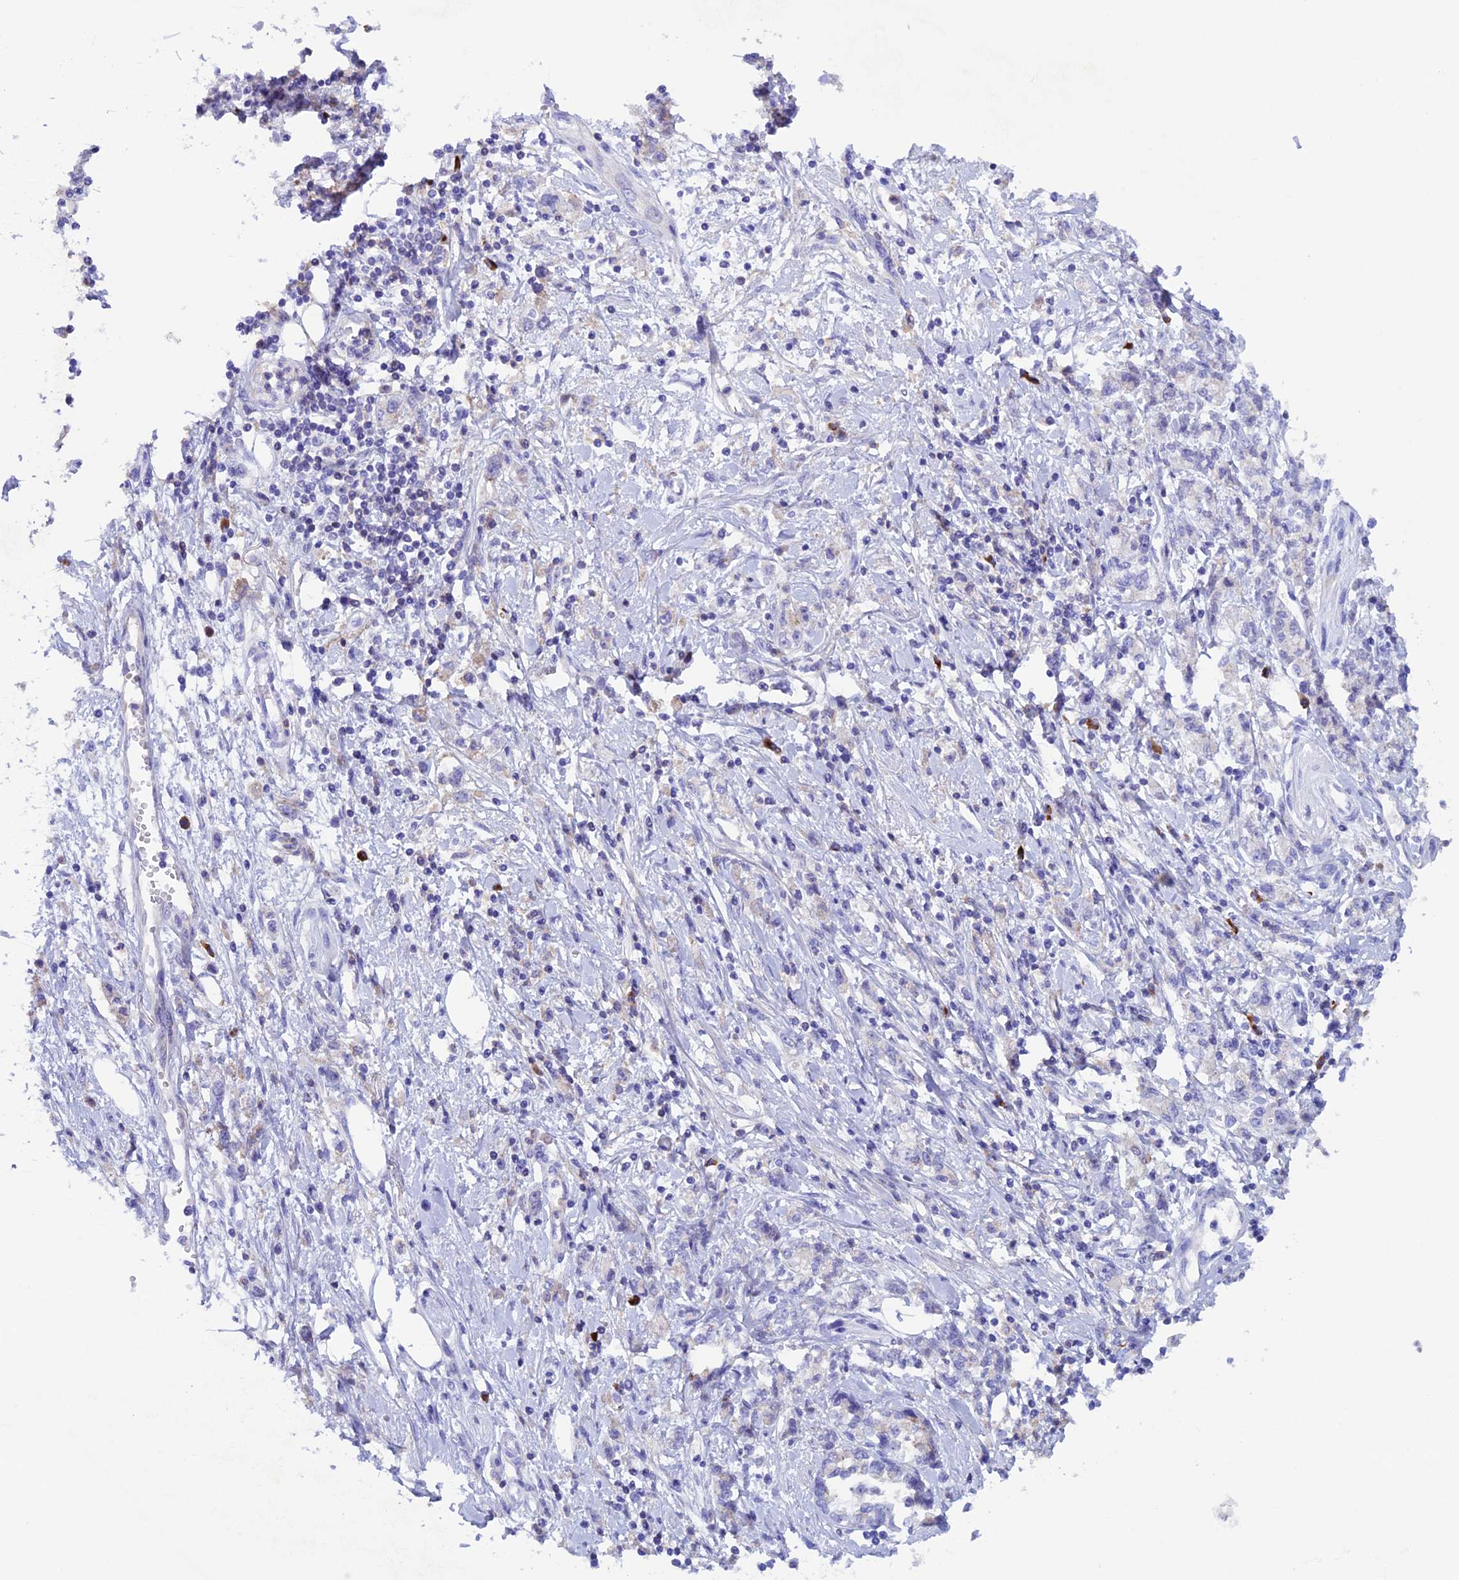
{"staining": {"intensity": "negative", "quantity": "none", "location": "none"}, "tissue": "stomach cancer", "cell_type": "Tumor cells", "image_type": "cancer", "snomed": [{"axis": "morphology", "description": "Adenocarcinoma, NOS"}, {"axis": "topography", "description": "Stomach"}], "caption": "A micrograph of human stomach cancer is negative for staining in tumor cells. (Stains: DAB (3,3'-diaminobenzidine) immunohistochemistry (IHC) with hematoxylin counter stain, Microscopy: brightfield microscopy at high magnification).", "gene": "IGSF6", "patient": {"sex": "female", "age": 76}}